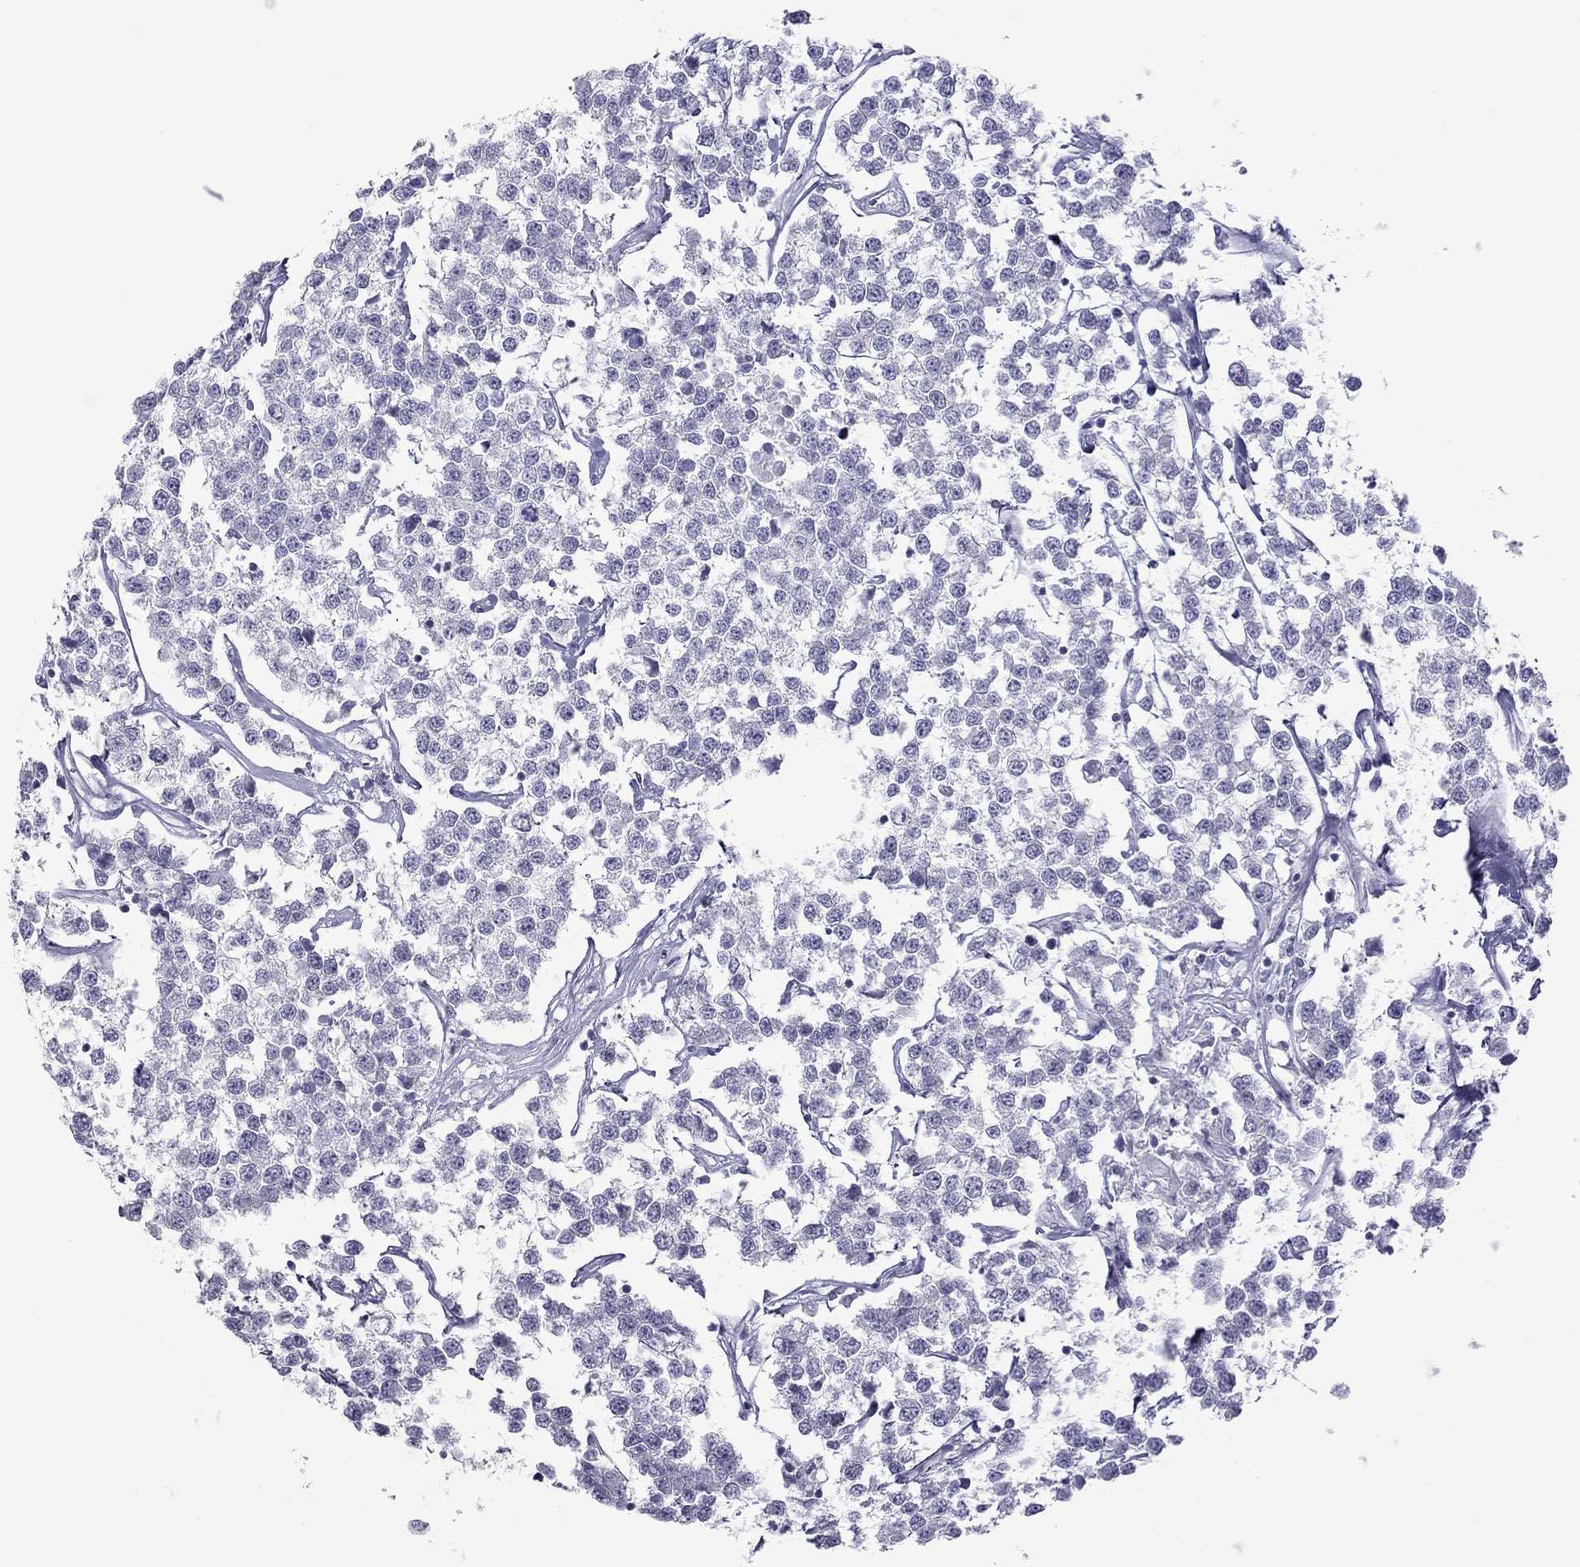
{"staining": {"intensity": "negative", "quantity": "none", "location": "none"}, "tissue": "testis cancer", "cell_type": "Tumor cells", "image_type": "cancer", "snomed": [{"axis": "morphology", "description": "Seminoma, NOS"}, {"axis": "topography", "description": "Testis"}], "caption": "A micrograph of human testis seminoma is negative for staining in tumor cells. (DAB (3,3'-diaminobenzidine) immunohistochemistry (IHC) with hematoxylin counter stain).", "gene": "TEX14", "patient": {"sex": "male", "age": 59}}